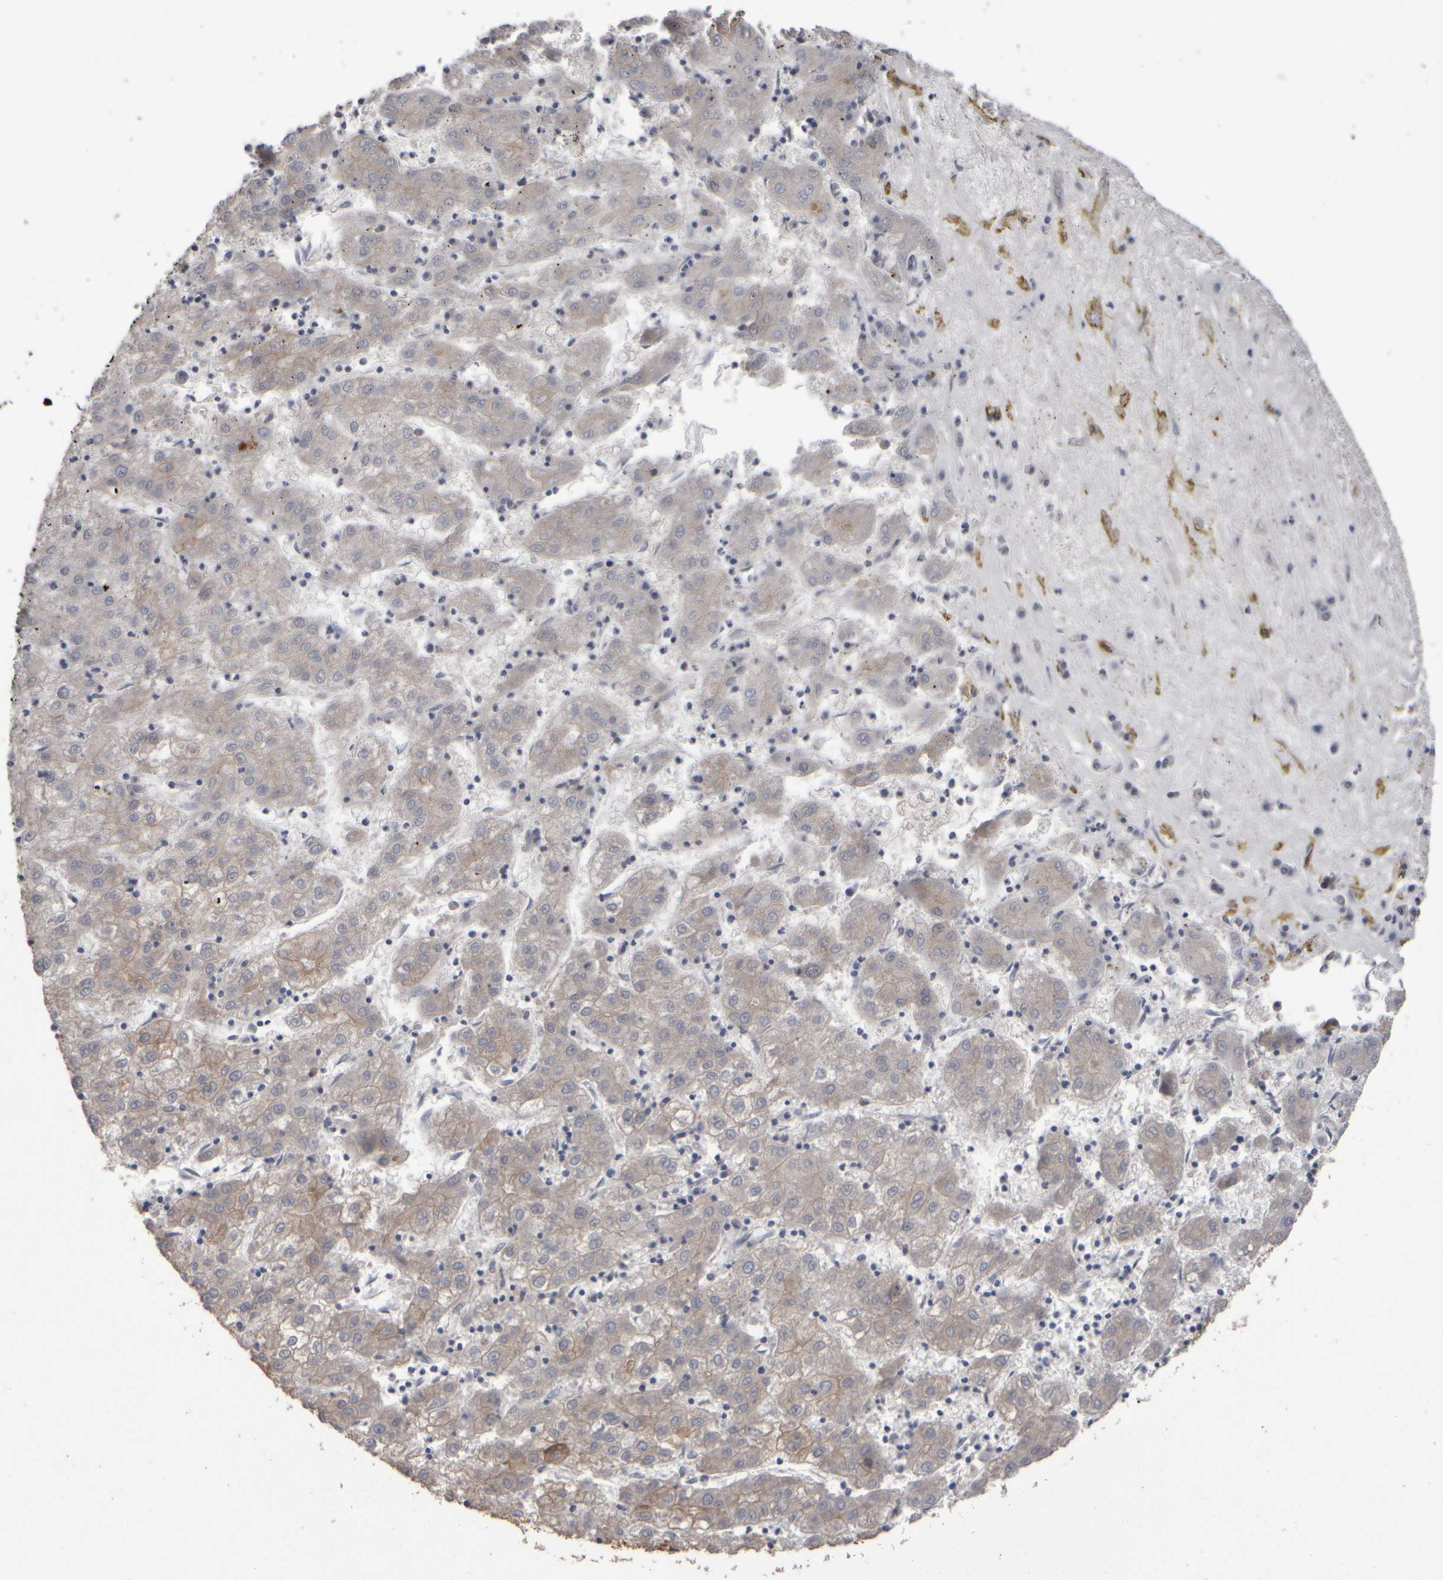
{"staining": {"intensity": "weak", "quantity": "<25%", "location": "cytoplasmic/membranous"}, "tissue": "liver cancer", "cell_type": "Tumor cells", "image_type": "cancer", "snomed": [{"axis": "morphology", "description": "Carcinoma, Hepatocellular, NOS"}, {"axis": "topography", "description": "Liver"}], "caption": "The immunohistochemistry (IHC) histopathology image has no significant staining in tumor cells of liver hepatocellular carcinoma tissue.", "gene": "EPHX2", "patient": {"sex": "male", "age": 72}}